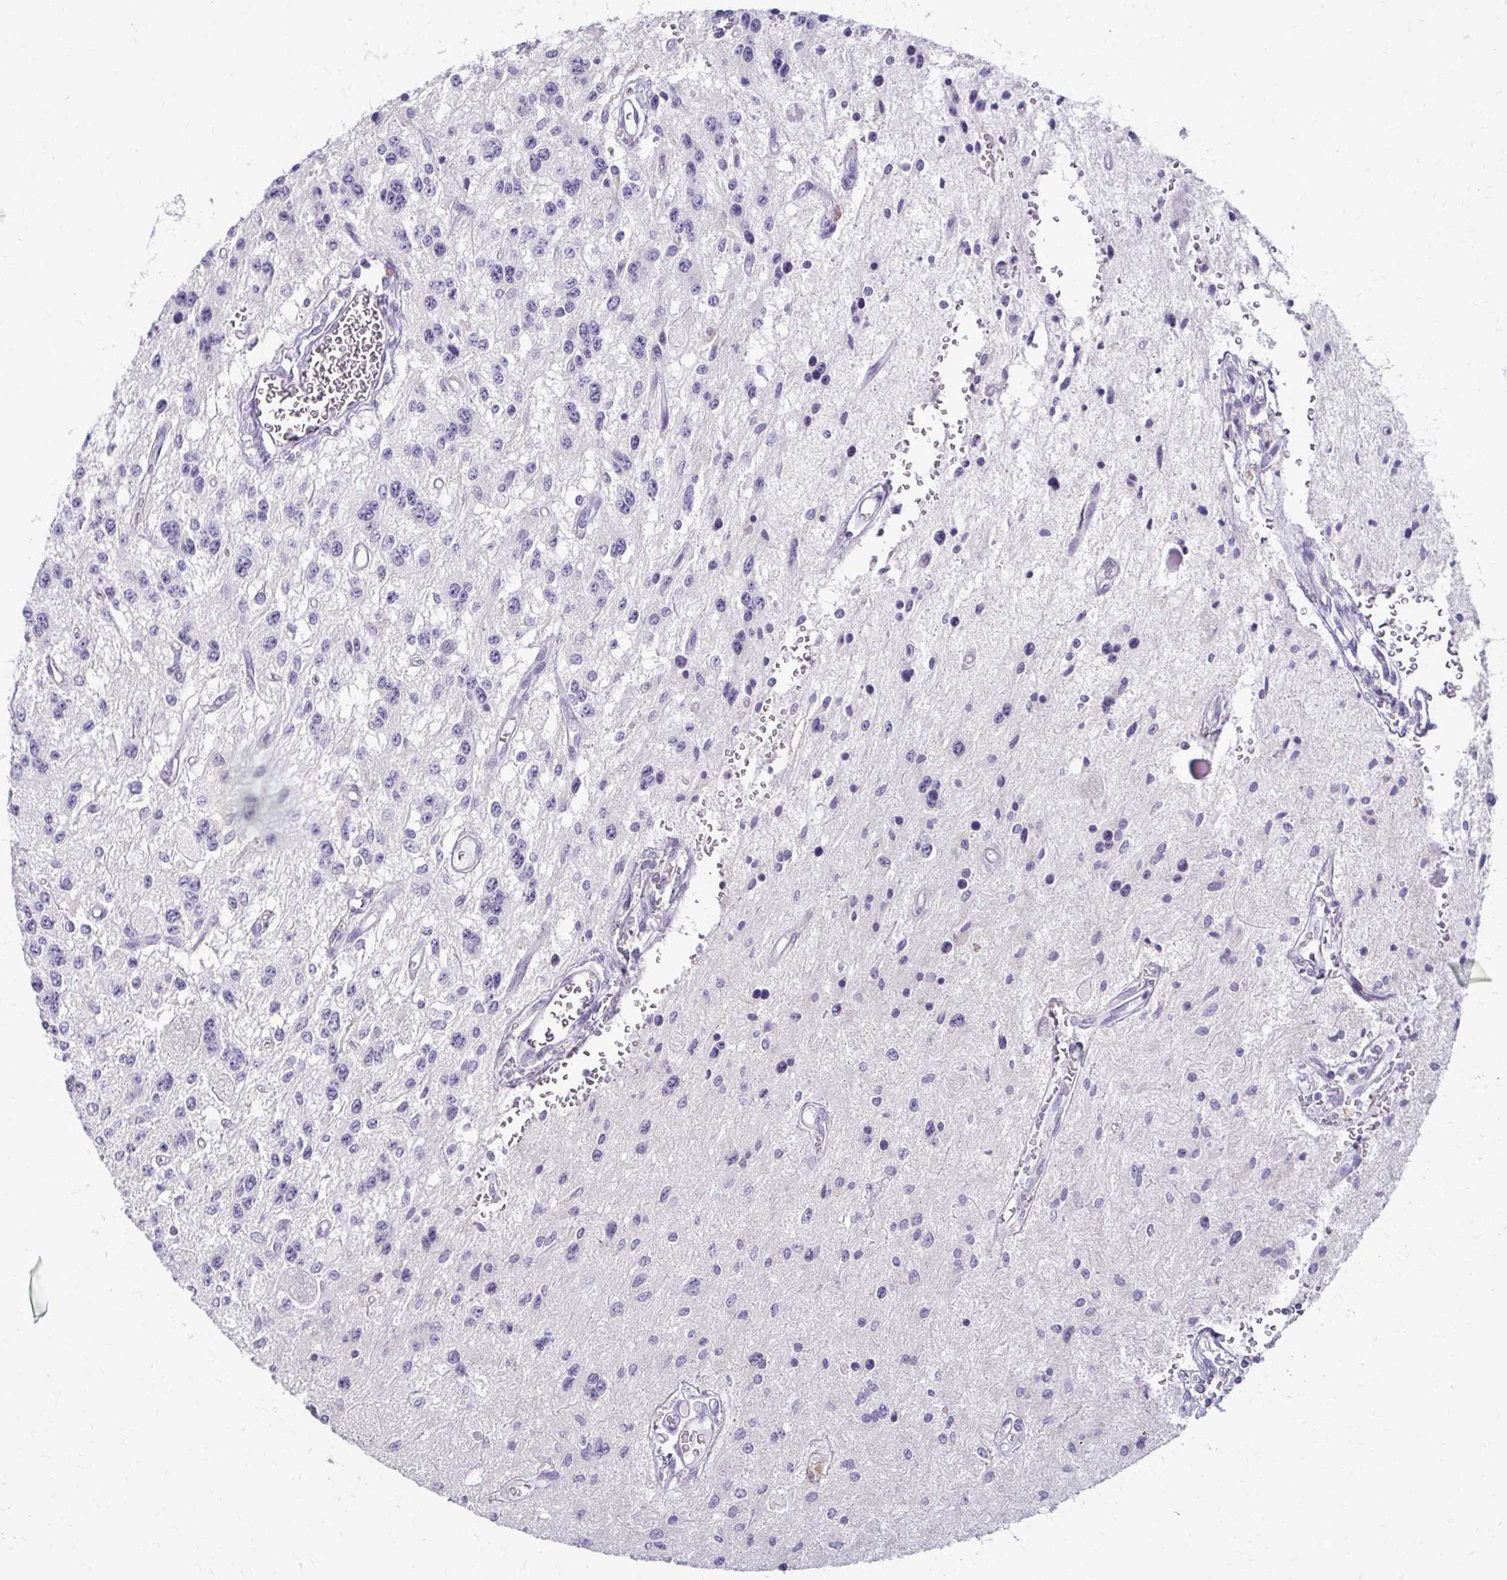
{"staining": {"intensity": "negative", "quantity": "none", "location": "none"}, "tissue": "glioma", "cell_type": "Tumor cells", "image_type": "cancer", "snomed": [{"axis": "morphology", "description": "Glioma, malignant, Low grade"}, {"axis": "topography", "description": "Cerebellum"}], "caption": "Immunohistochemical staining of malignant glioma (low-grade) reveals no significant staining in tumor cells.", "gene": "FCGR2B", "patient": {"sex": "female", "age": 14}}